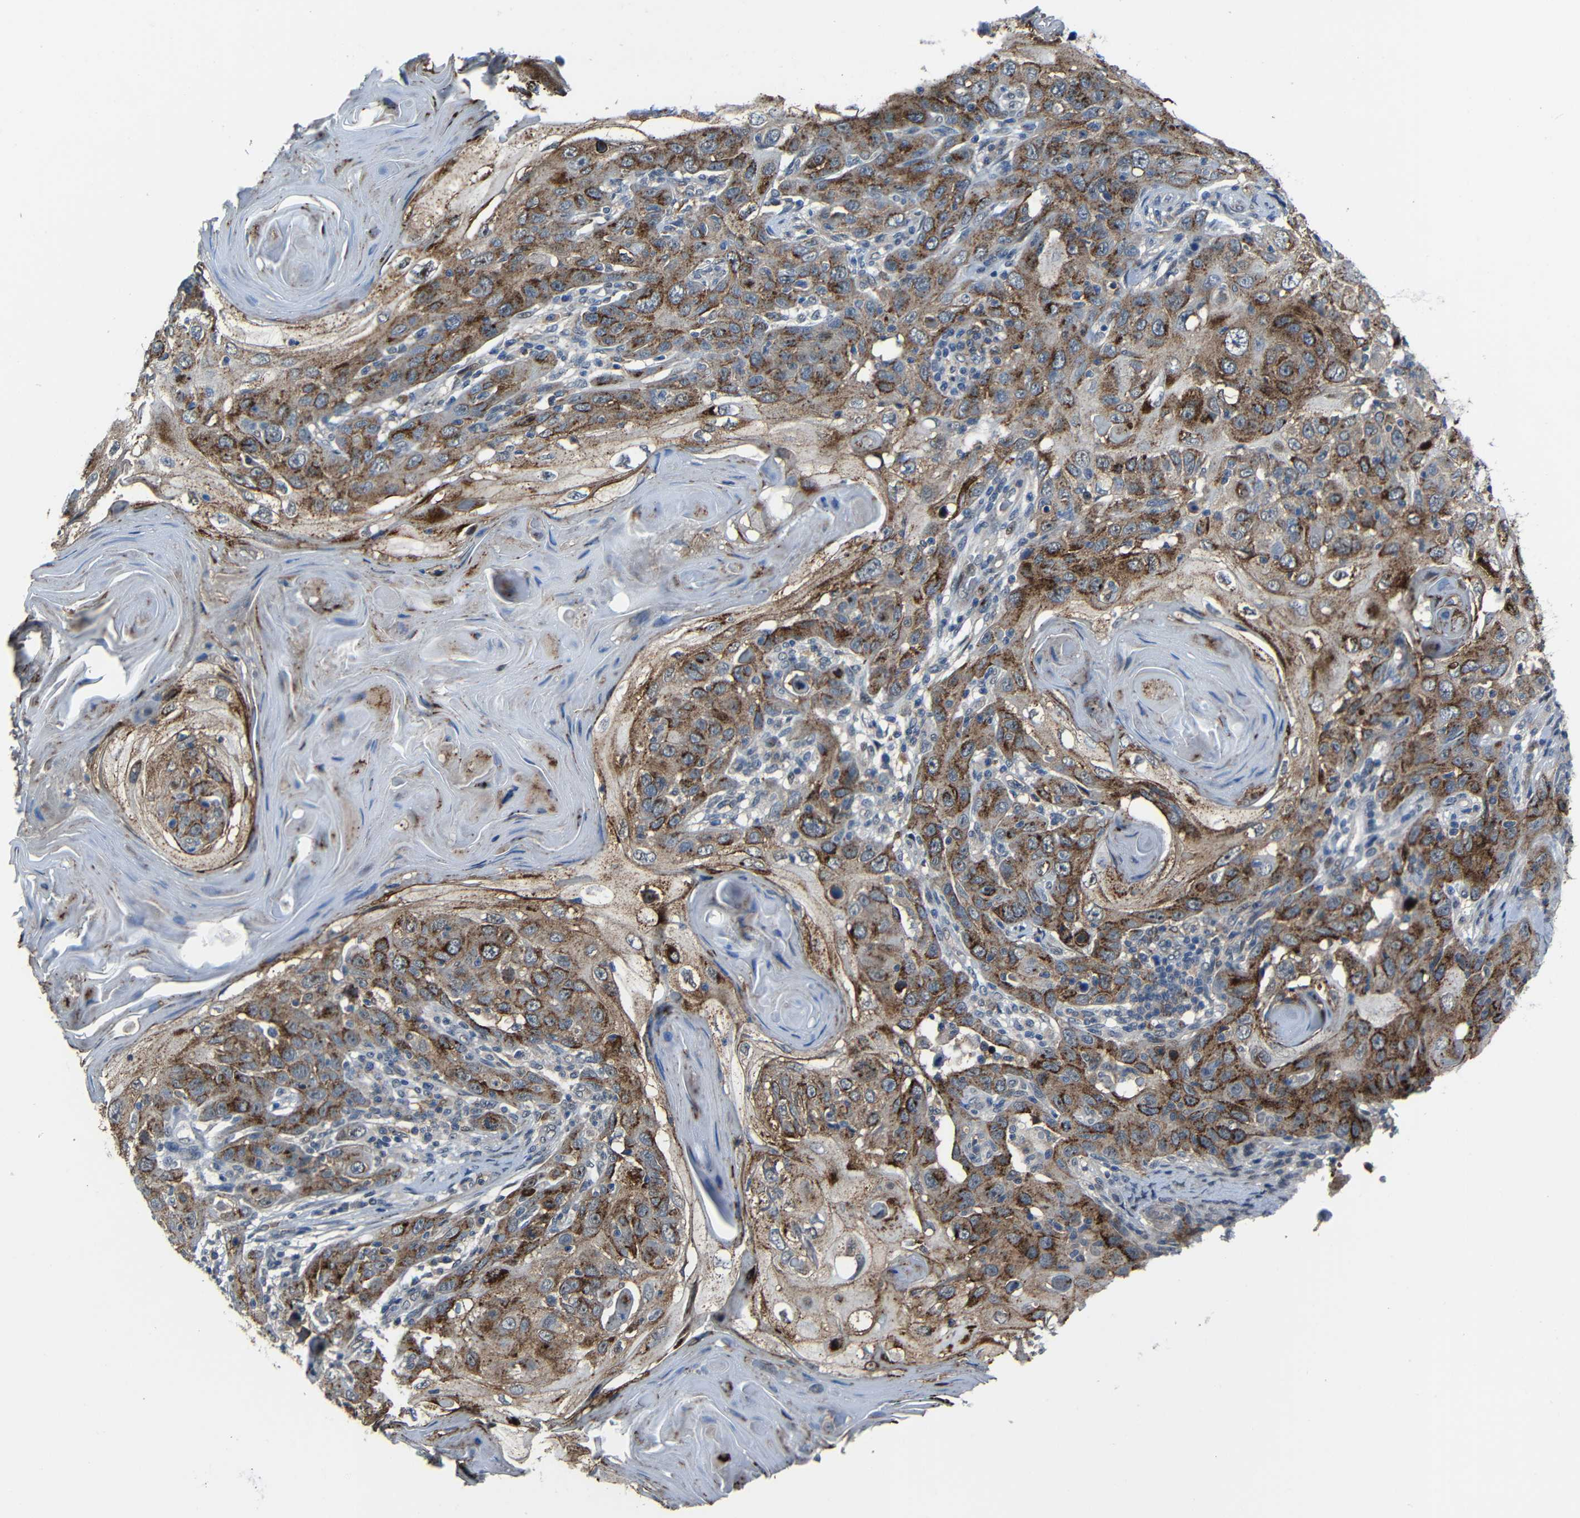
{"staining": {"intensity": "moderate", "quantity": ">75%", "location": "cytoplasmic/membranous"}, "tissue": "skin cancer", "cell_type": "Tumor cells", "image_type": "cancer", "snomed": [{"axis": "morphology", "description": "Squamous cell carcinoma, NOS"}, {"axis": "topography", "description": "Skin"}], "caption": "Human skin cancer stained for a protein (brown) demonstrates moderate cytoplasmic/membranous positive staining in about >75% of tumor cells.", "gene": "DNAJC5", "patient": {"sex": "female", "age": 88}}